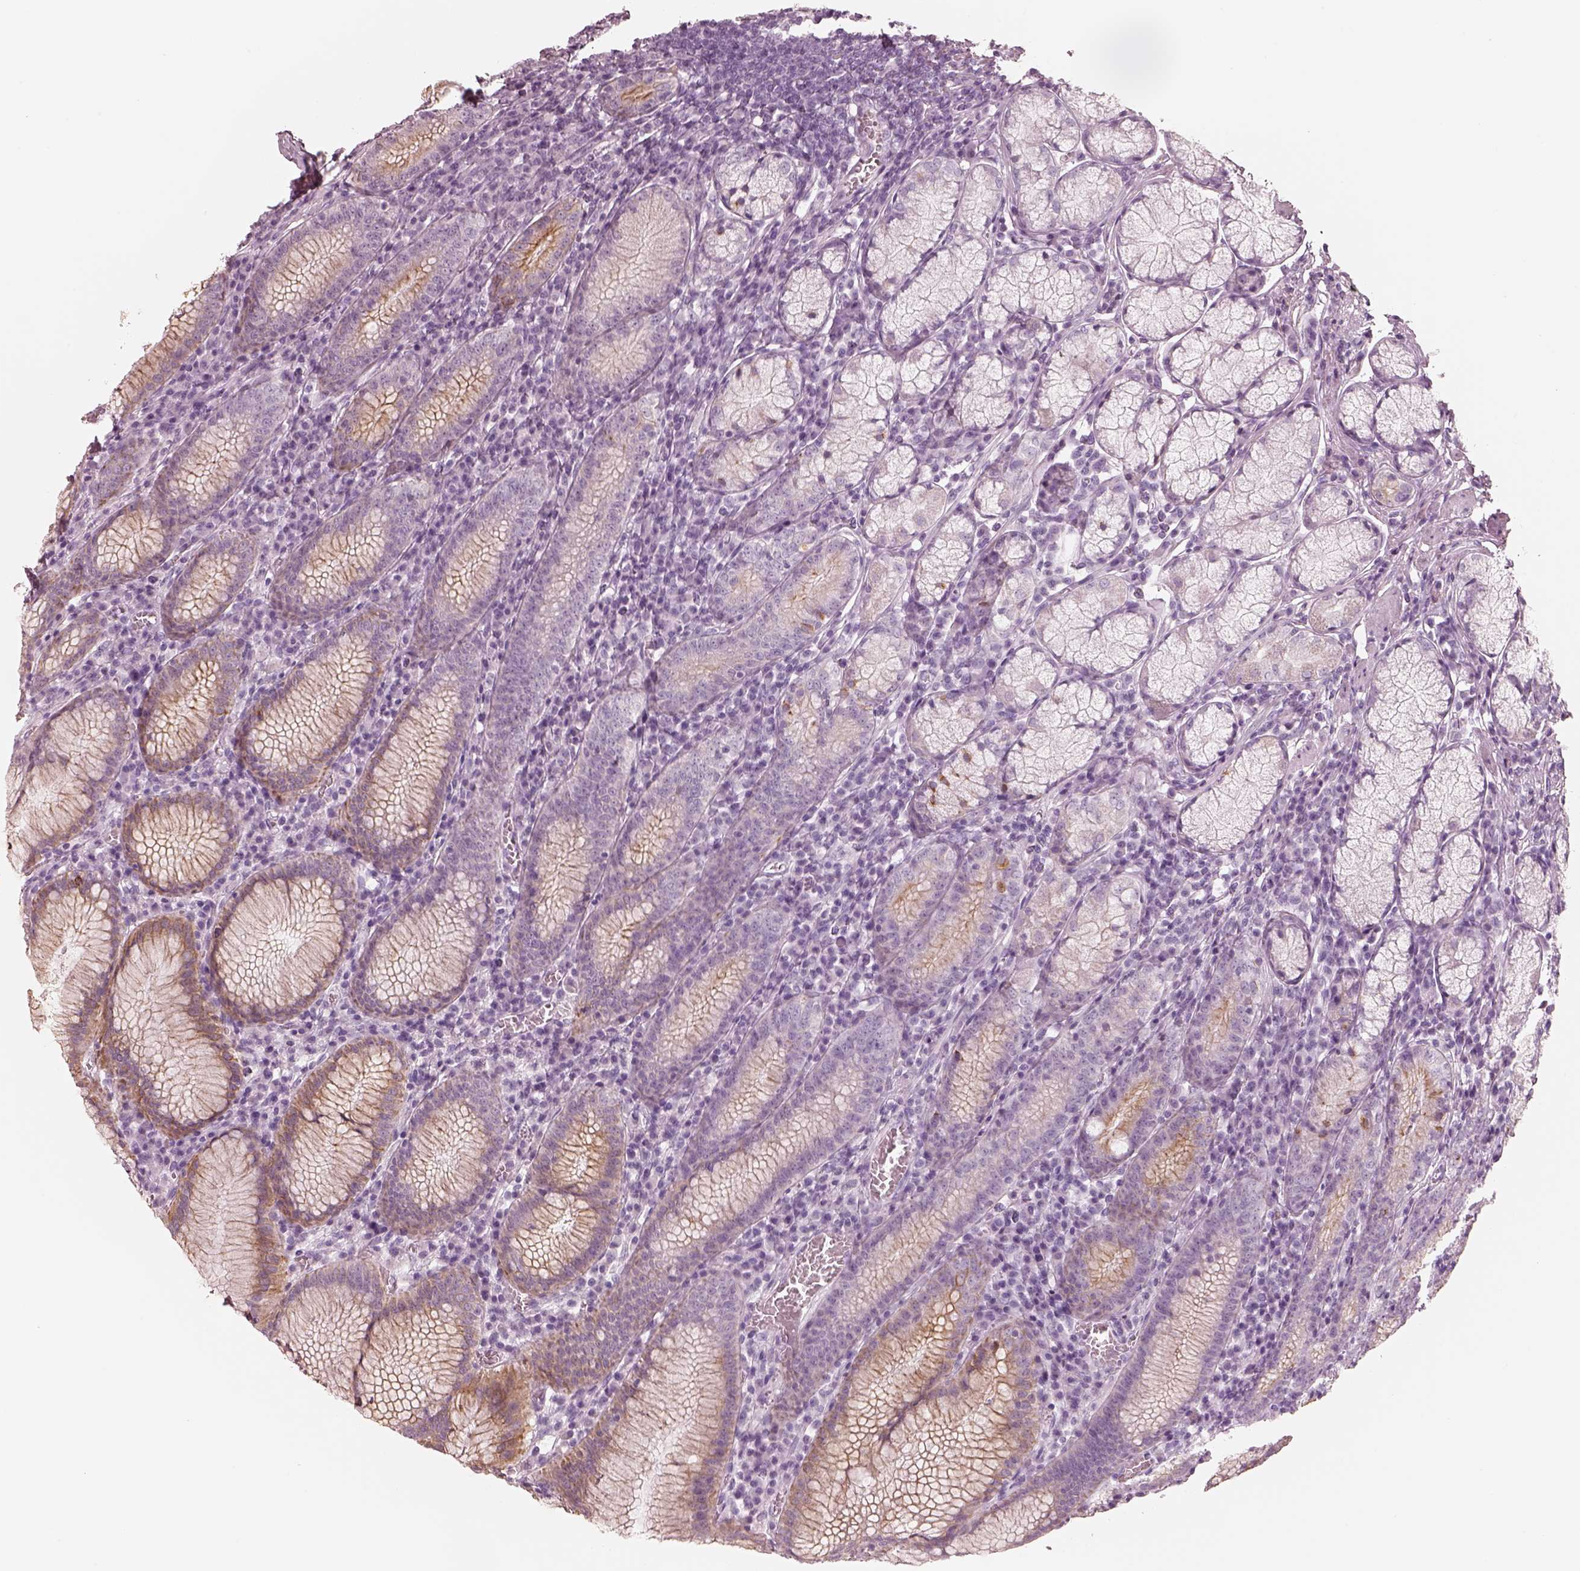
{"staining": {"intensity": "moderate", "quantity": "<25%", "location": "cytoplasmic/membranous"}, "tissue": "stomach", "cell_type": "Glandular cells", "image_type": "normal", "snomed": [{"axis": "morphology", "description": "Normal tissue, NOS"}, {"axis": "topography", "description": "Stomach"}], "caption": "IHC (DAB) staining of unremarkable stomach displays moderate cytoplasmic/membranous protein positivity in approximately <25% of glandular cells. Using DAB (3,3'-diaminobenzidine) (brown) and hematoxylin (blue) stains, captured at high magnification using brightfield microscopy.", "gene": "PON3", "patient": {"sex": "male", "age": 55}}